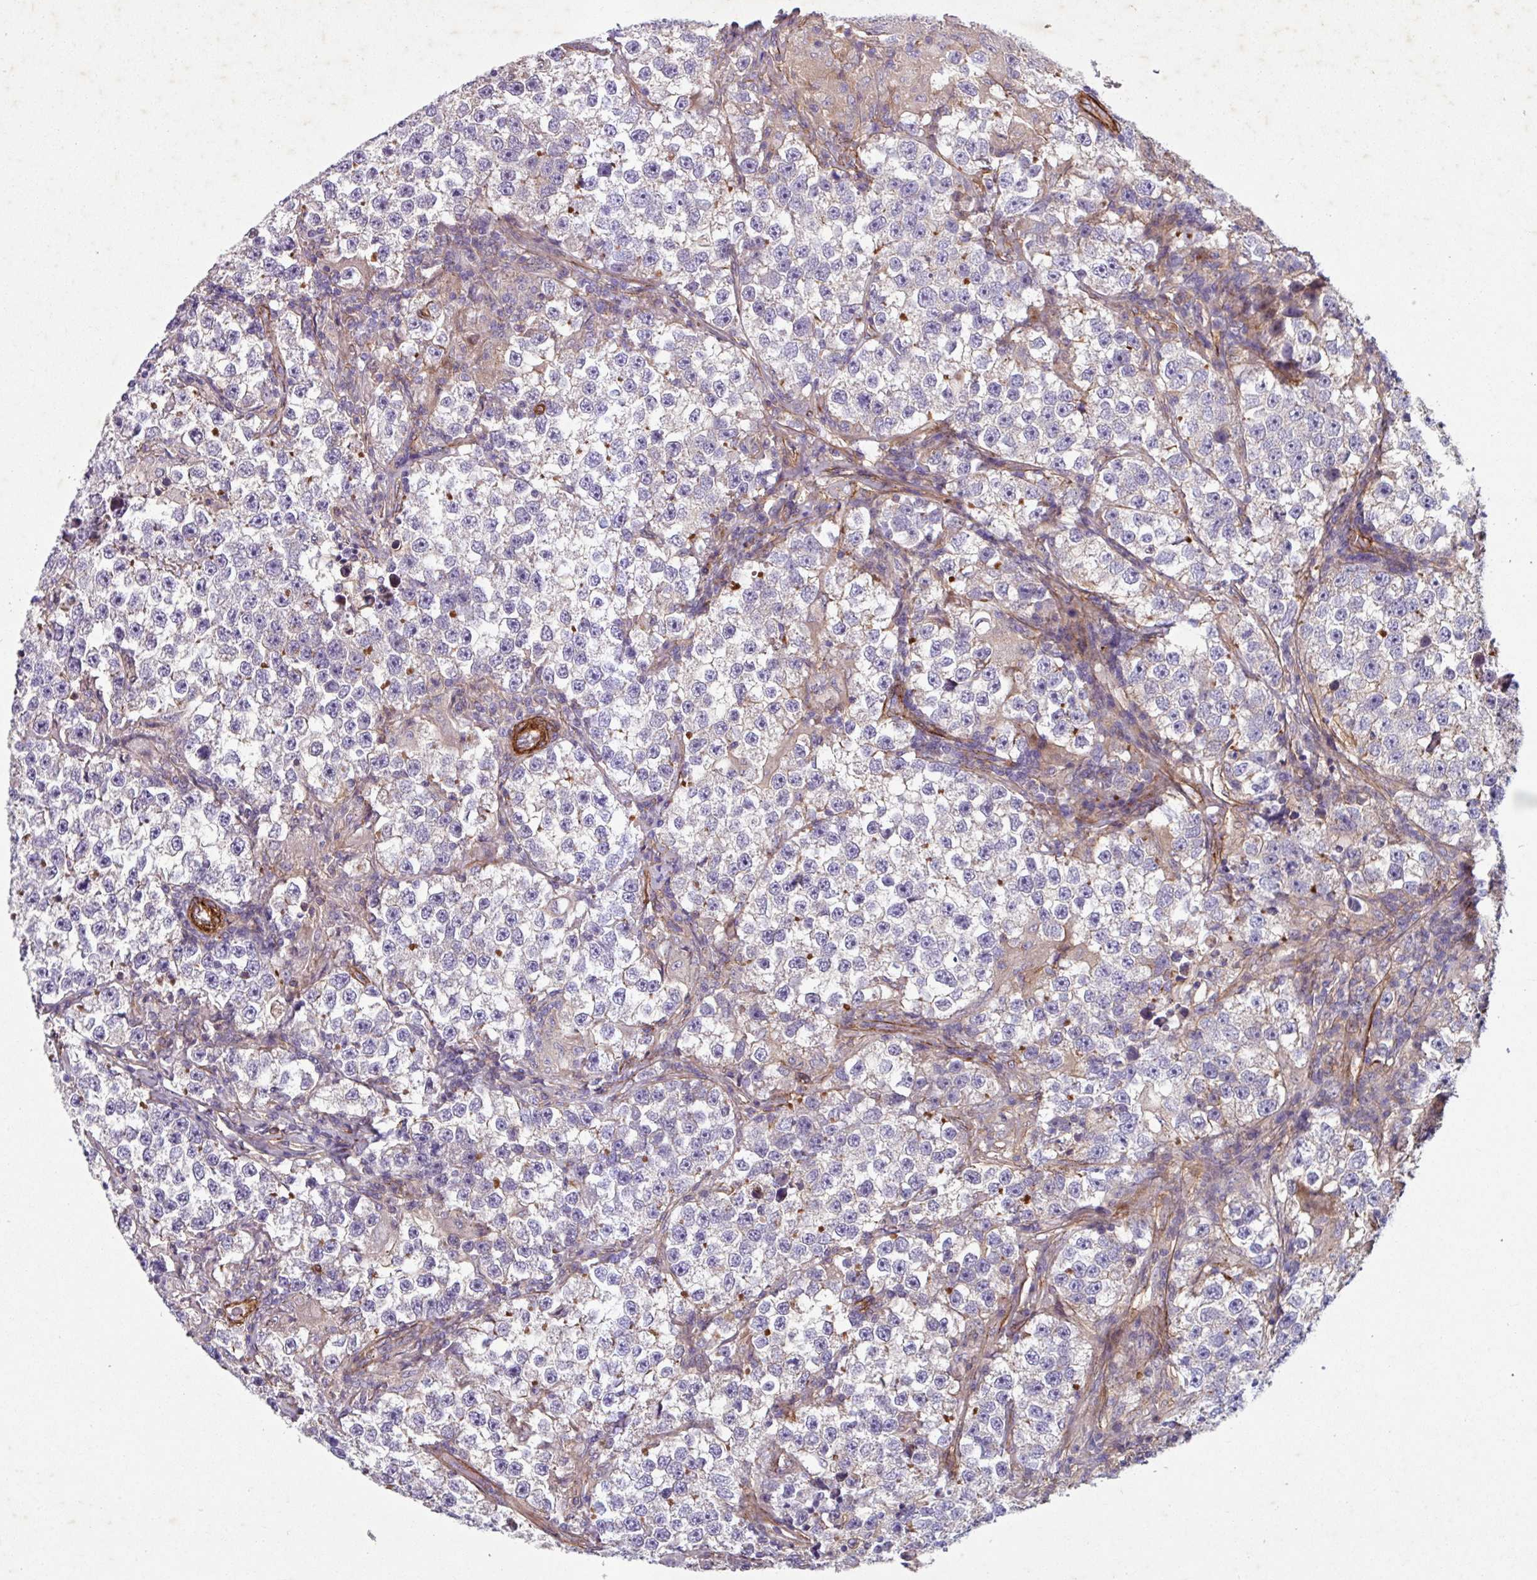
{"staining": {"intensity": "negative", "quantity": "none", "location": "none"}, "tissue": "testis cancer", "cell_type": "Tumor cells", "image_type": "cancer", "snomed": [{"axis": "morphology", "description": "Seminoma, NOS"}, {"axis": "topography", "description": "Testis"}], "caption": "This micrograph is of testis seminoma stained with immunohistochemistry (IHC) to label a protein in brown with the nuclei are counter-stained blue. There is no positivity in tumor cells.", "gene": "ATP2C2", "patient": {"sex": "male", "age": 46}}